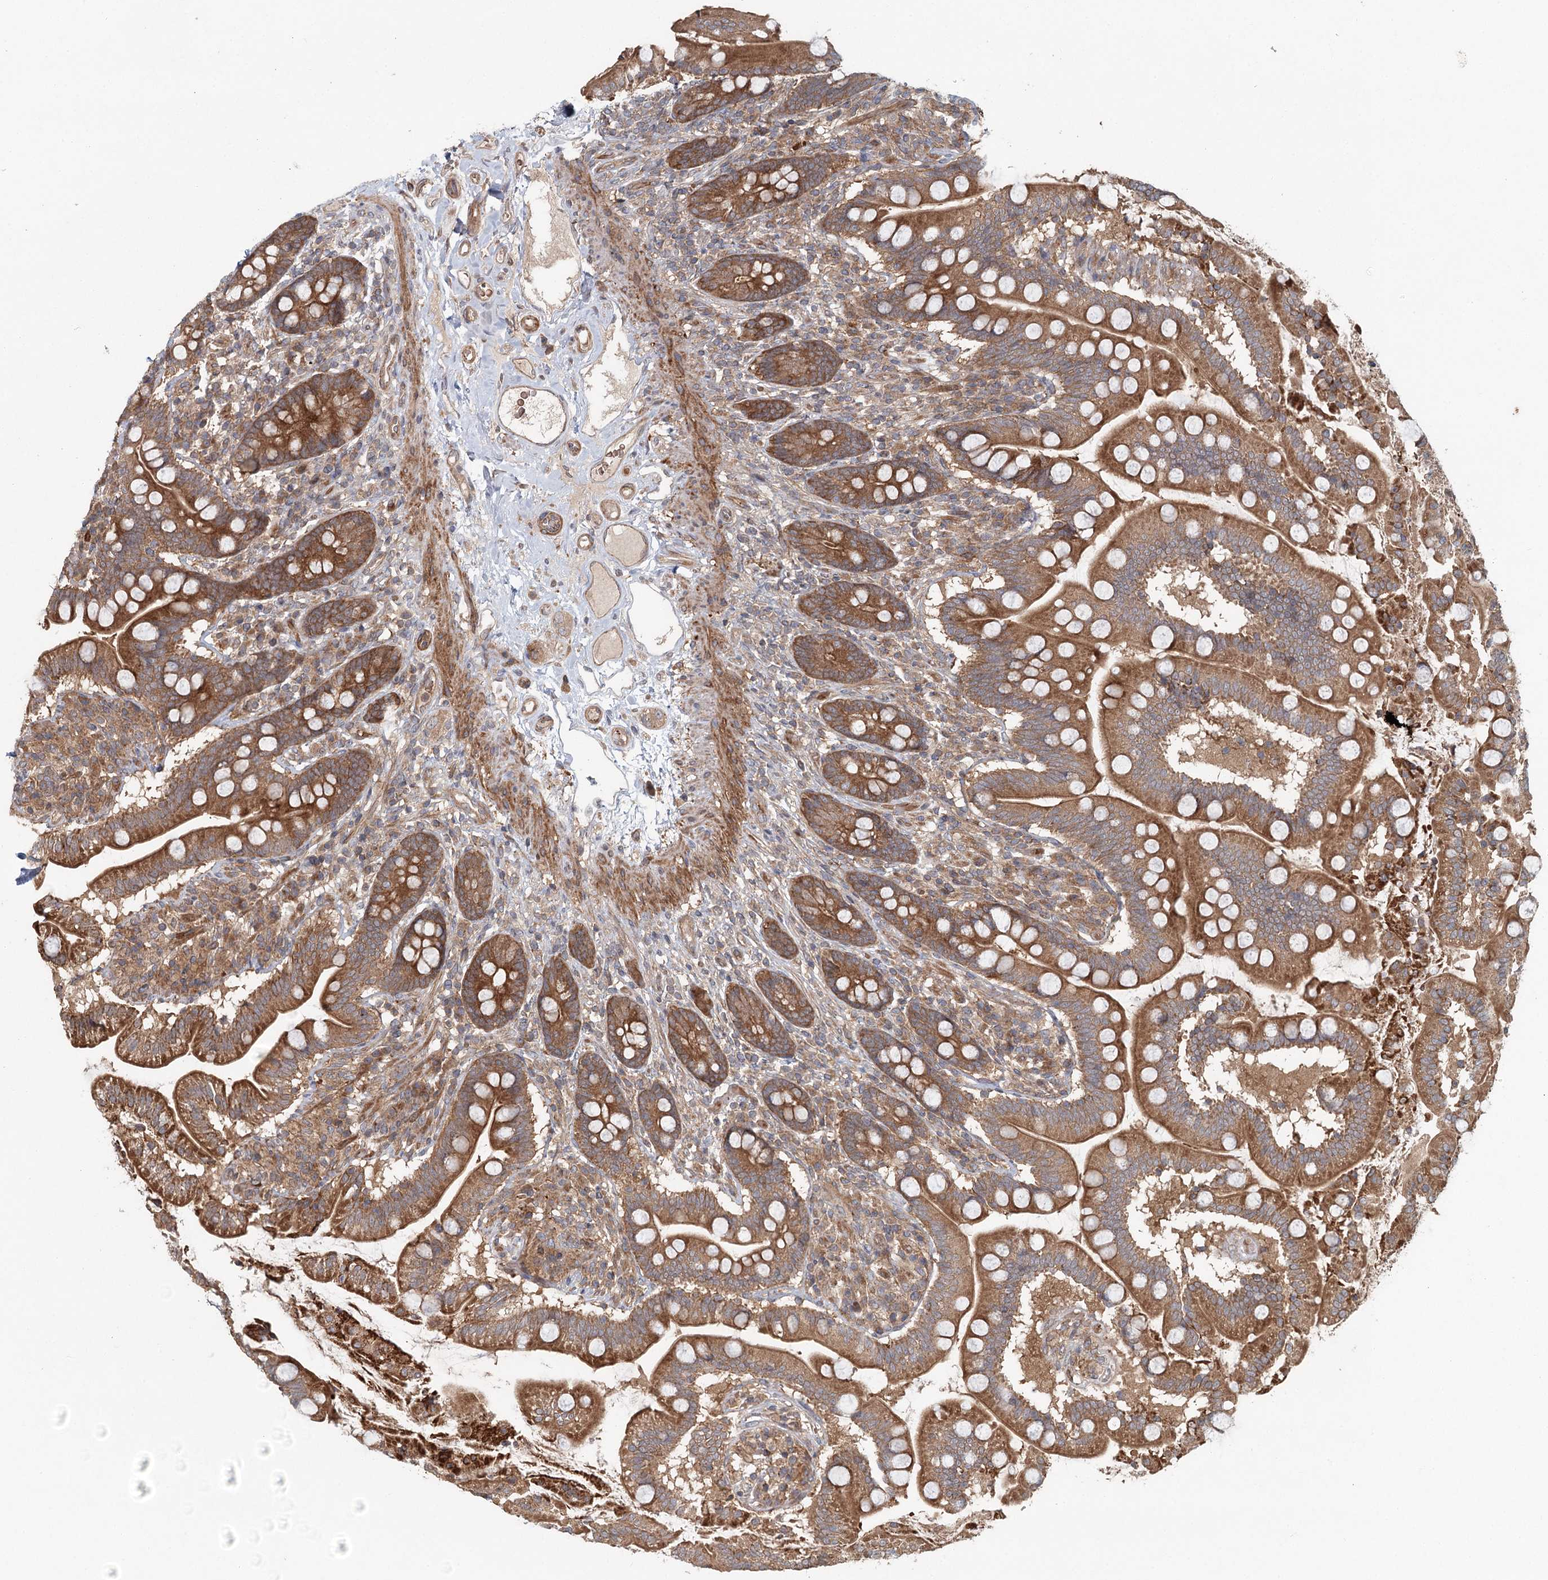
{"staining": {"intensity": "moderate", "quantity": ">75%", "location": "cytoplasmic/membranous"}, "tissue": "small intestine", "cell_type": "Glandular cells", "image_type": "normal", "snomed": [{"axis": "morphology", "description": "Normal tissue, NOS"}, {"axis": "topography", "description": "Small intestine"}], "caption": "A brown stain labels moderate cytoplasmic/membranous positivity of a protein in glandular cells of benign small intestine. The protein is shown in brown color, while the nuclei are stained blue.", "gene": "ENSG00000273217", "patient": {"sex": "female", "age": 64}}